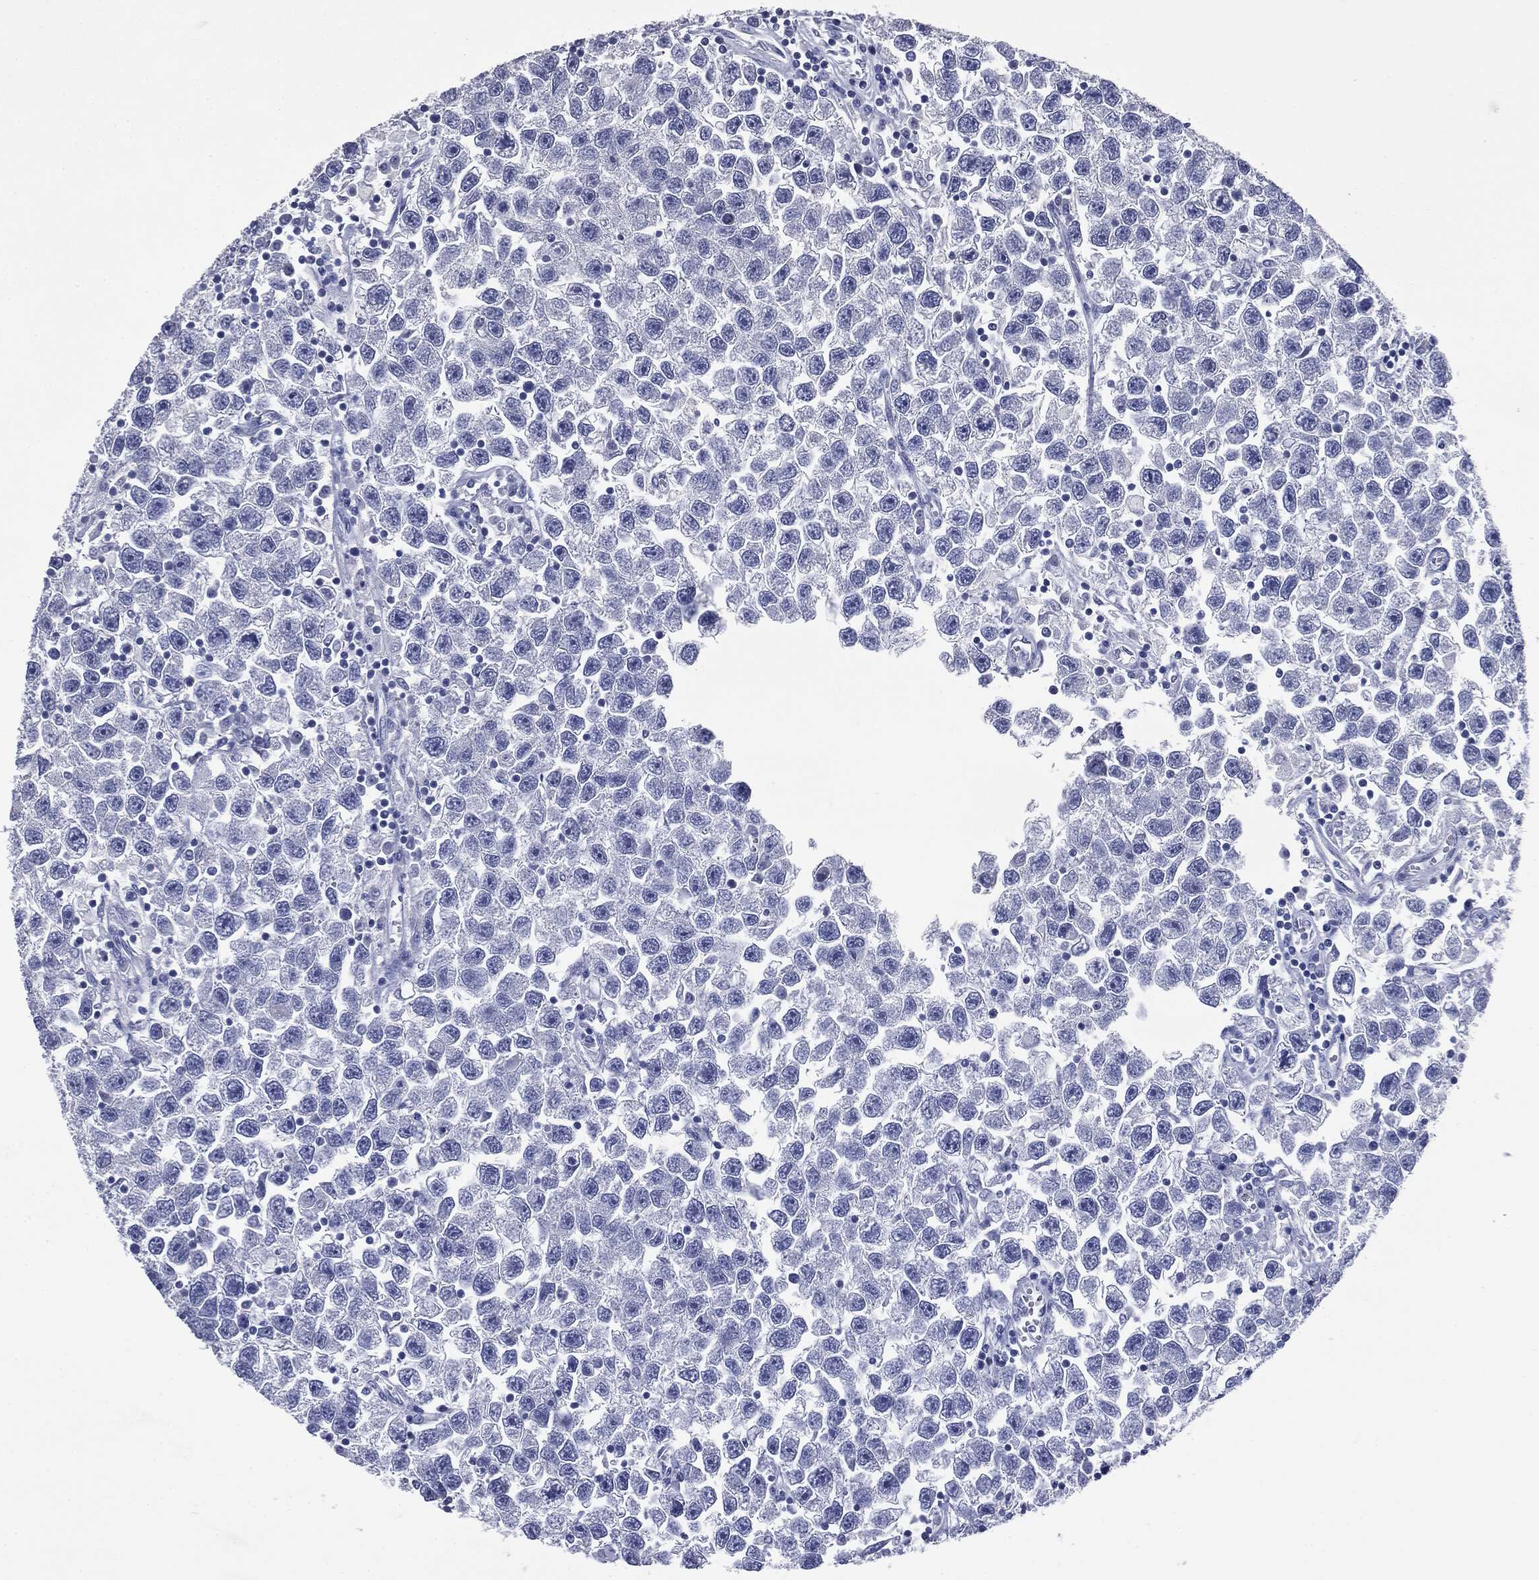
{"staining": {"intensity": "negative", "quantity": "none", "location": "none"}, "tissue": "testis cancer", "cell_type": "Tumor cells", "image_type": "cancer", "snomed": [{"axis": "morphology", "description": "Seminoma, NOS"}, {"axis": "topography", "description": "Testis"}], "caption": "Tumor cells are negative for protein expression in human testis cancer (seminoma). (DAB immunohistochemistry visualized using brightfield microscopy, high magnification).", "gene": "ATP2A1", "patient": {"sex": "male", "age": 26}}